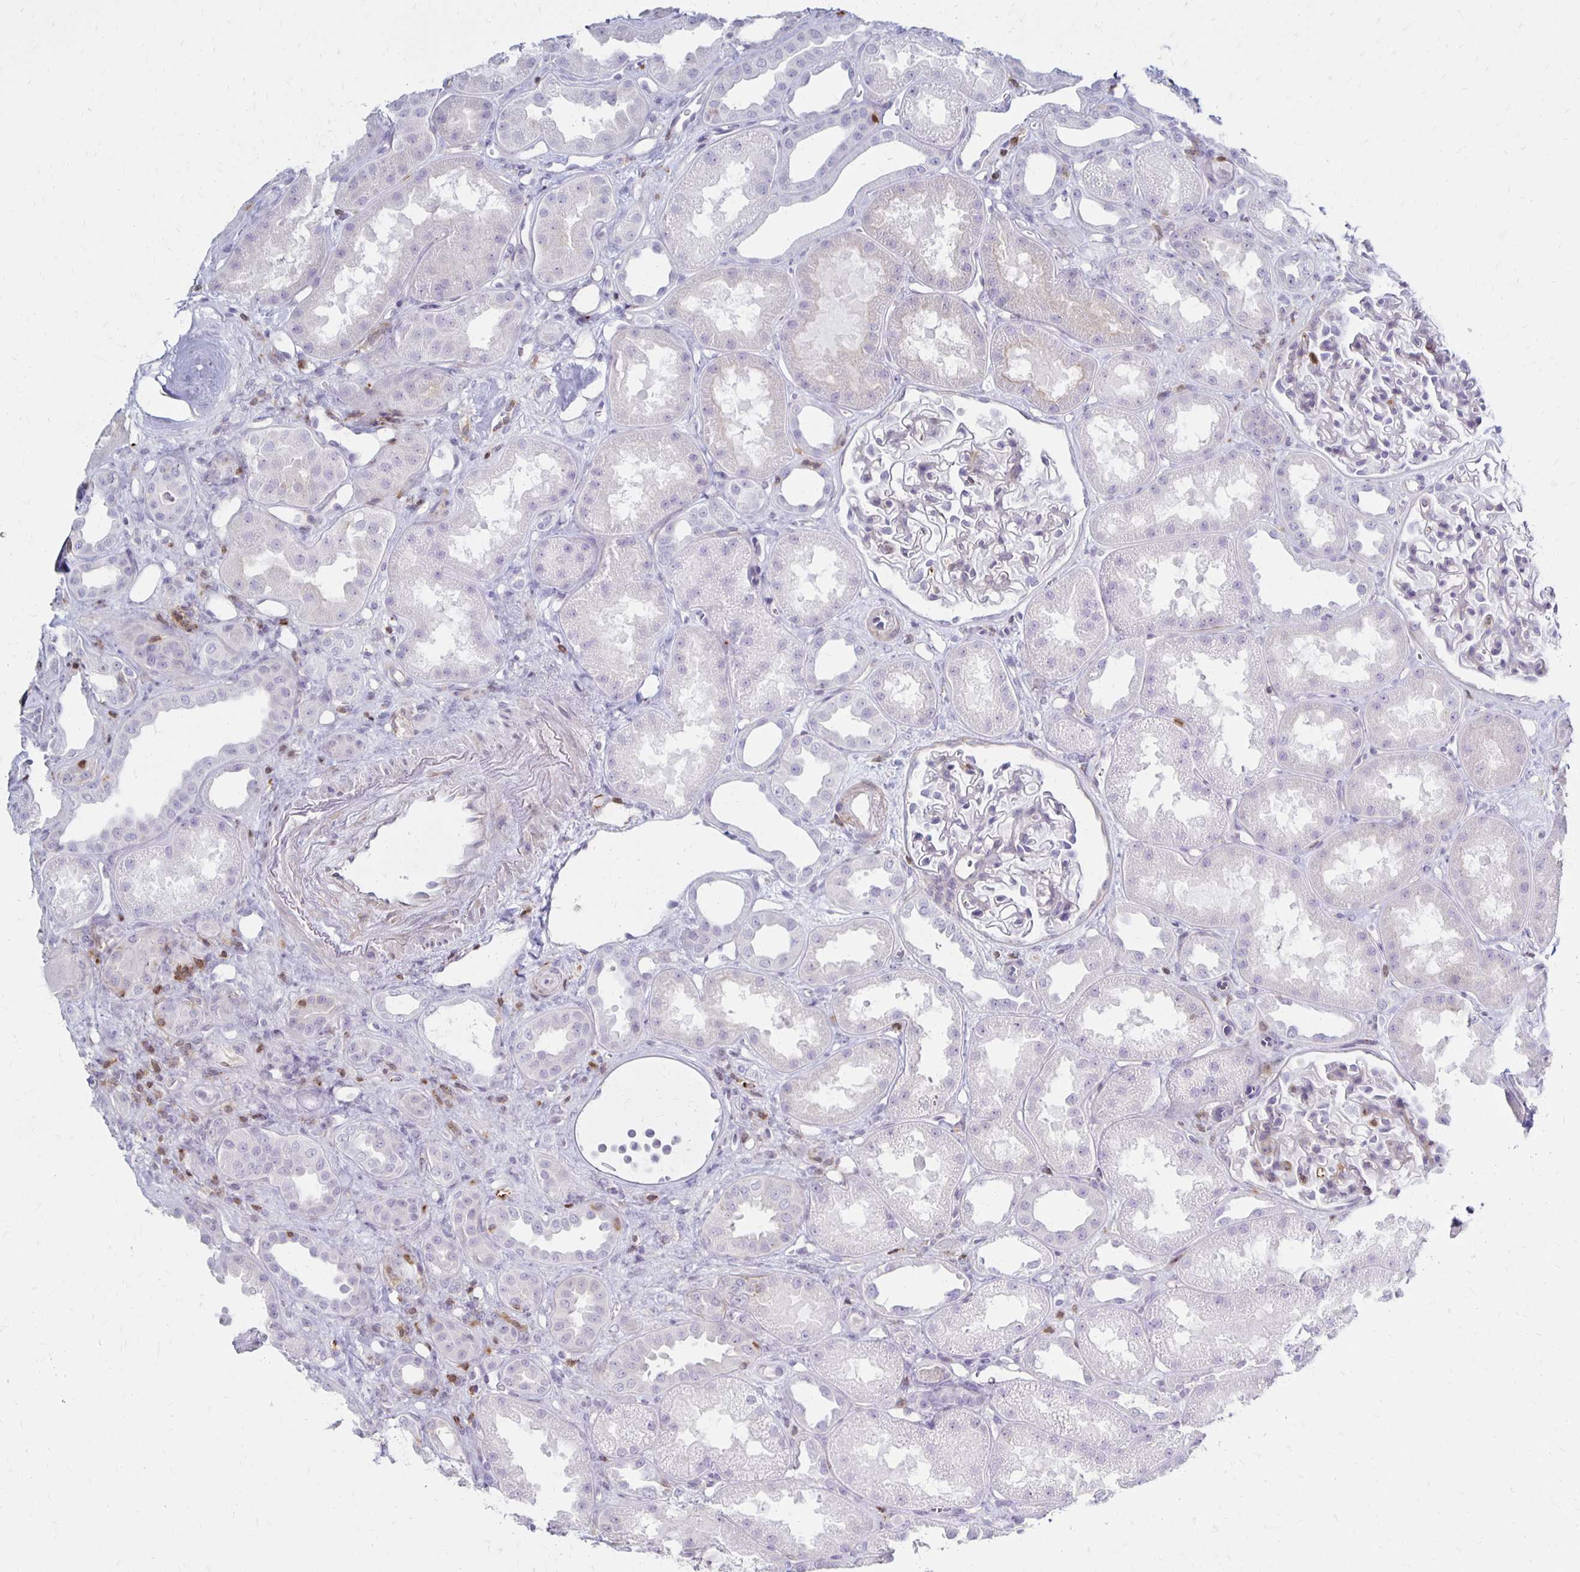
{"staining": {"intensity": "negative", "quantity": "none", "location": "none"}, "tissue": "kidney", "cell_type": "Cells in glomeruli", "image_type": "normal", "snomed": [{"axis": "morphology", "description": "Normal tissue, NOS"}, {"axis": "topography", "description": "Kidney"}], "caption": "Kidney stained for a protein using immunohistochemistry (IHC) displays no expression cells in glomeruli.", "gene": "CCL21", "patient": {"sex": "male", "age": 61}}